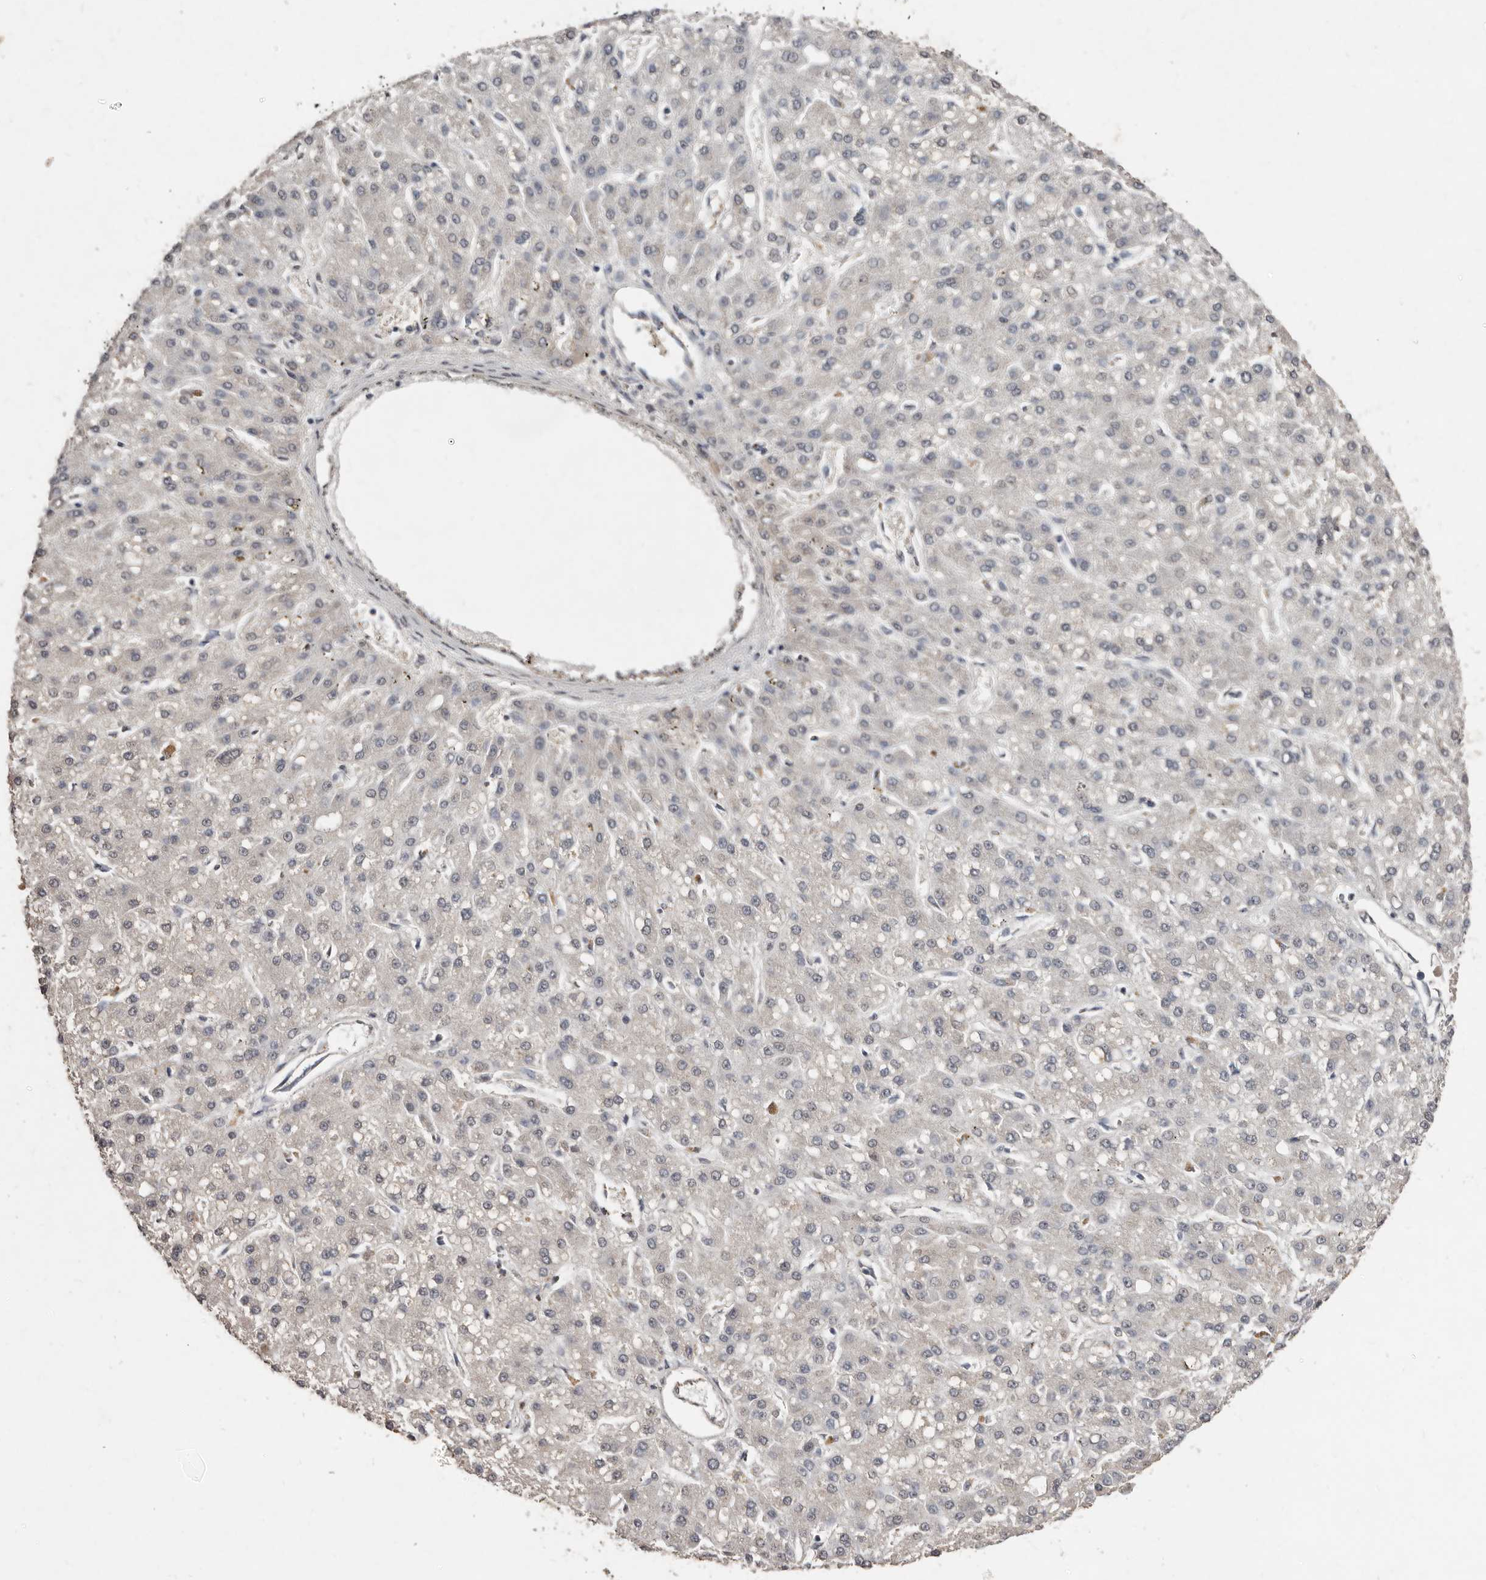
{"staining": {"intensity": "weak", "quantity": "<25%", "location": "cytoplasmic/membranous"}, "tissue": "liver cancer", "cell_type": "Tumor cells", "image_type": "cancer", "snomed": [{"axis": "morphology", "description": "Carcinoma, Hepatocellular, NOS"}, {"axis": "topography", "description": "Liver"}], "caption": "Tumor cells show no significant expression in hepatocellular carcinoma (liver). (Brightfield microscopy of DAB (3,3'-diaminobenzidine) immunohistochemistry (IHC) at high magnification).", "gene": "SULT1E1", "patient": {"sex": "male", "age": 67}}